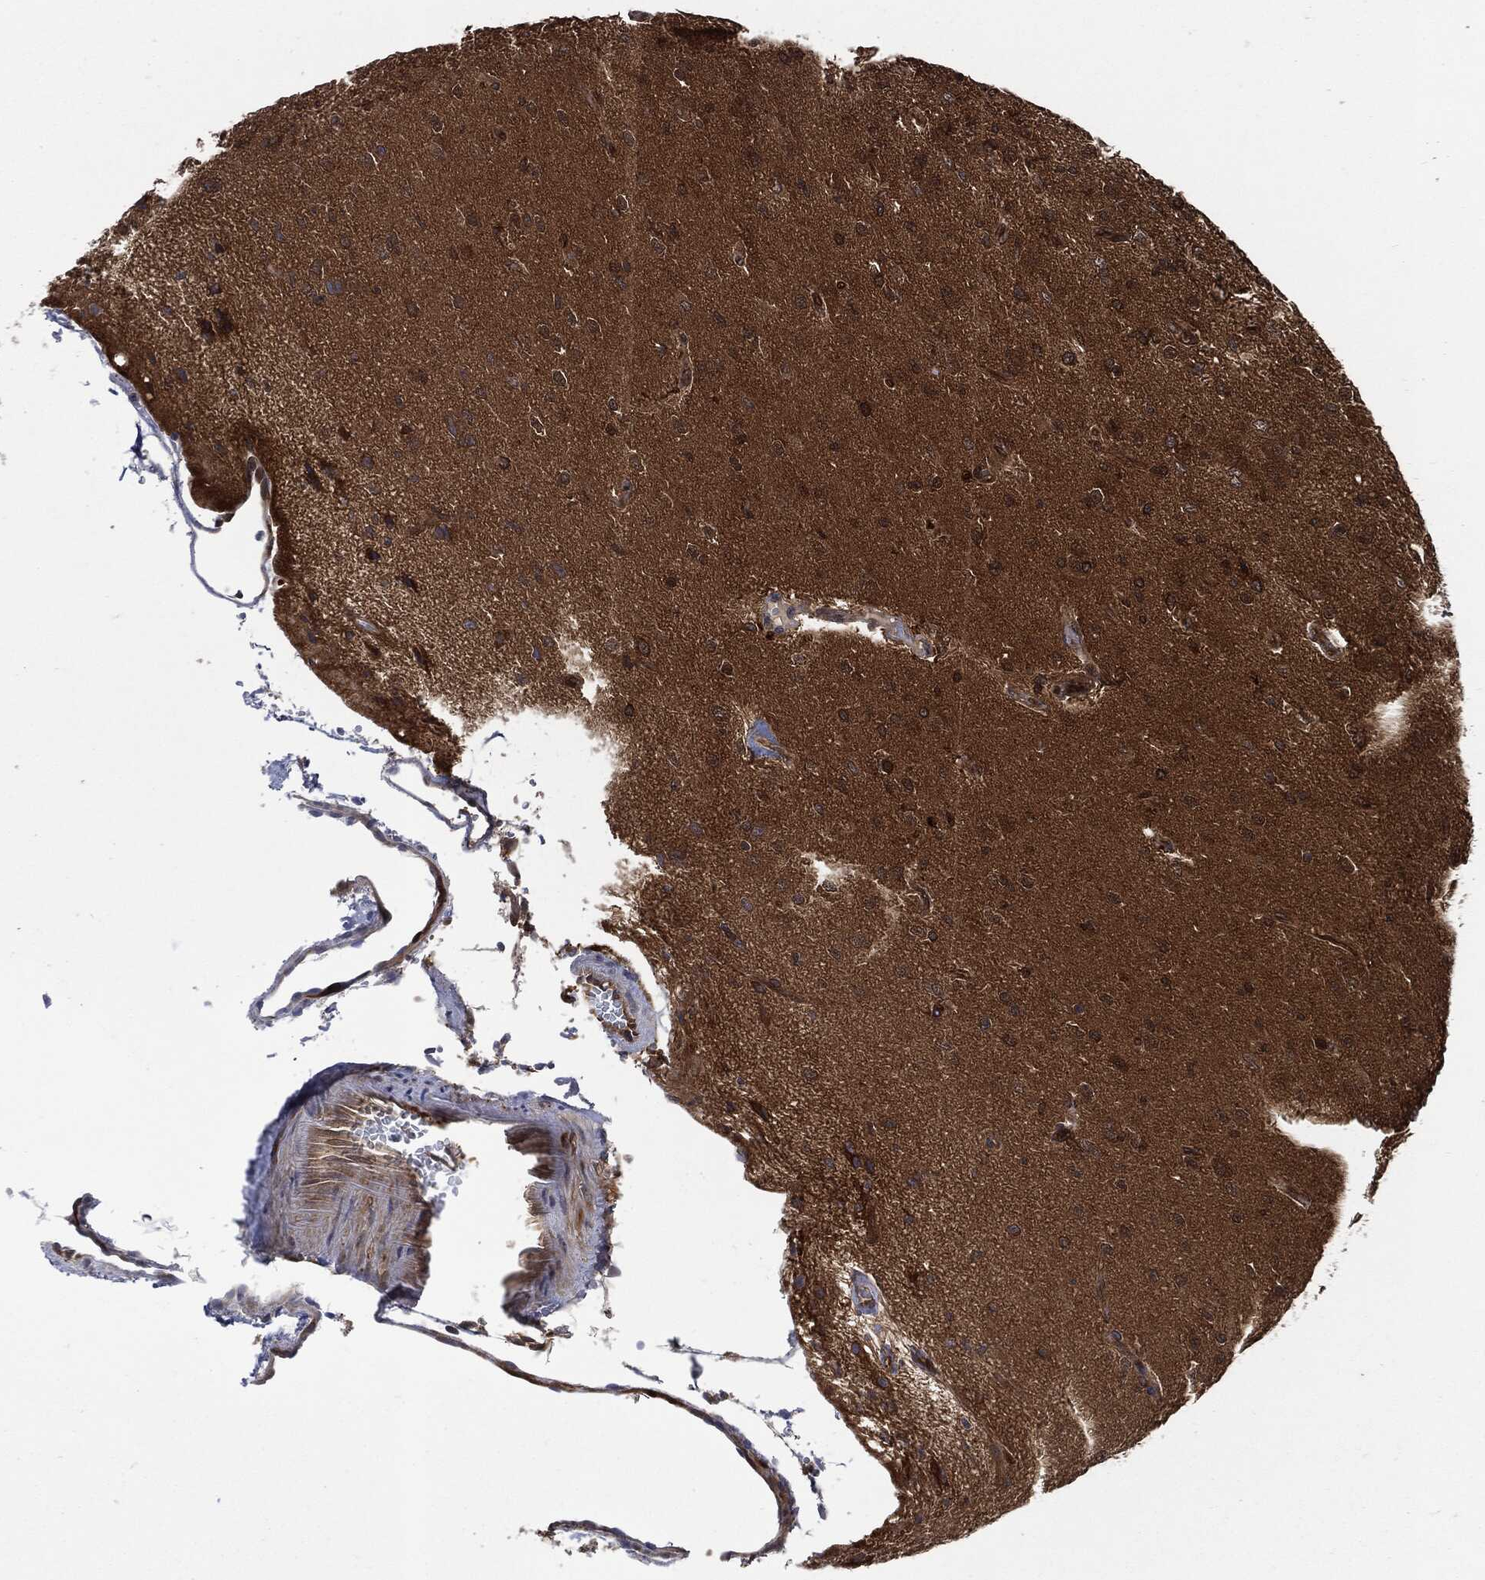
{"staining": {"intensity": "moderate", "quantity": "25%-75%", "location": "cytoplasmic/membranous"}, "tissue": "glioma", "cell_type": "Tumor cells", "image_type": "cancer", "snomed": [{"axis": "morphology", "description": "Glioma, malignant, High grade"}, {"axis": "topography", "description": "Brain"}], "caption": "Malignant glioma (high-grade) was stained to show a protein in brown. There is medium levels of moderate cytoplasmic/membranous positivity in about 25%-75% of tumor cells.", "gene": "XPNPEP1", "patient": {"sex": "male", "age": 56}}